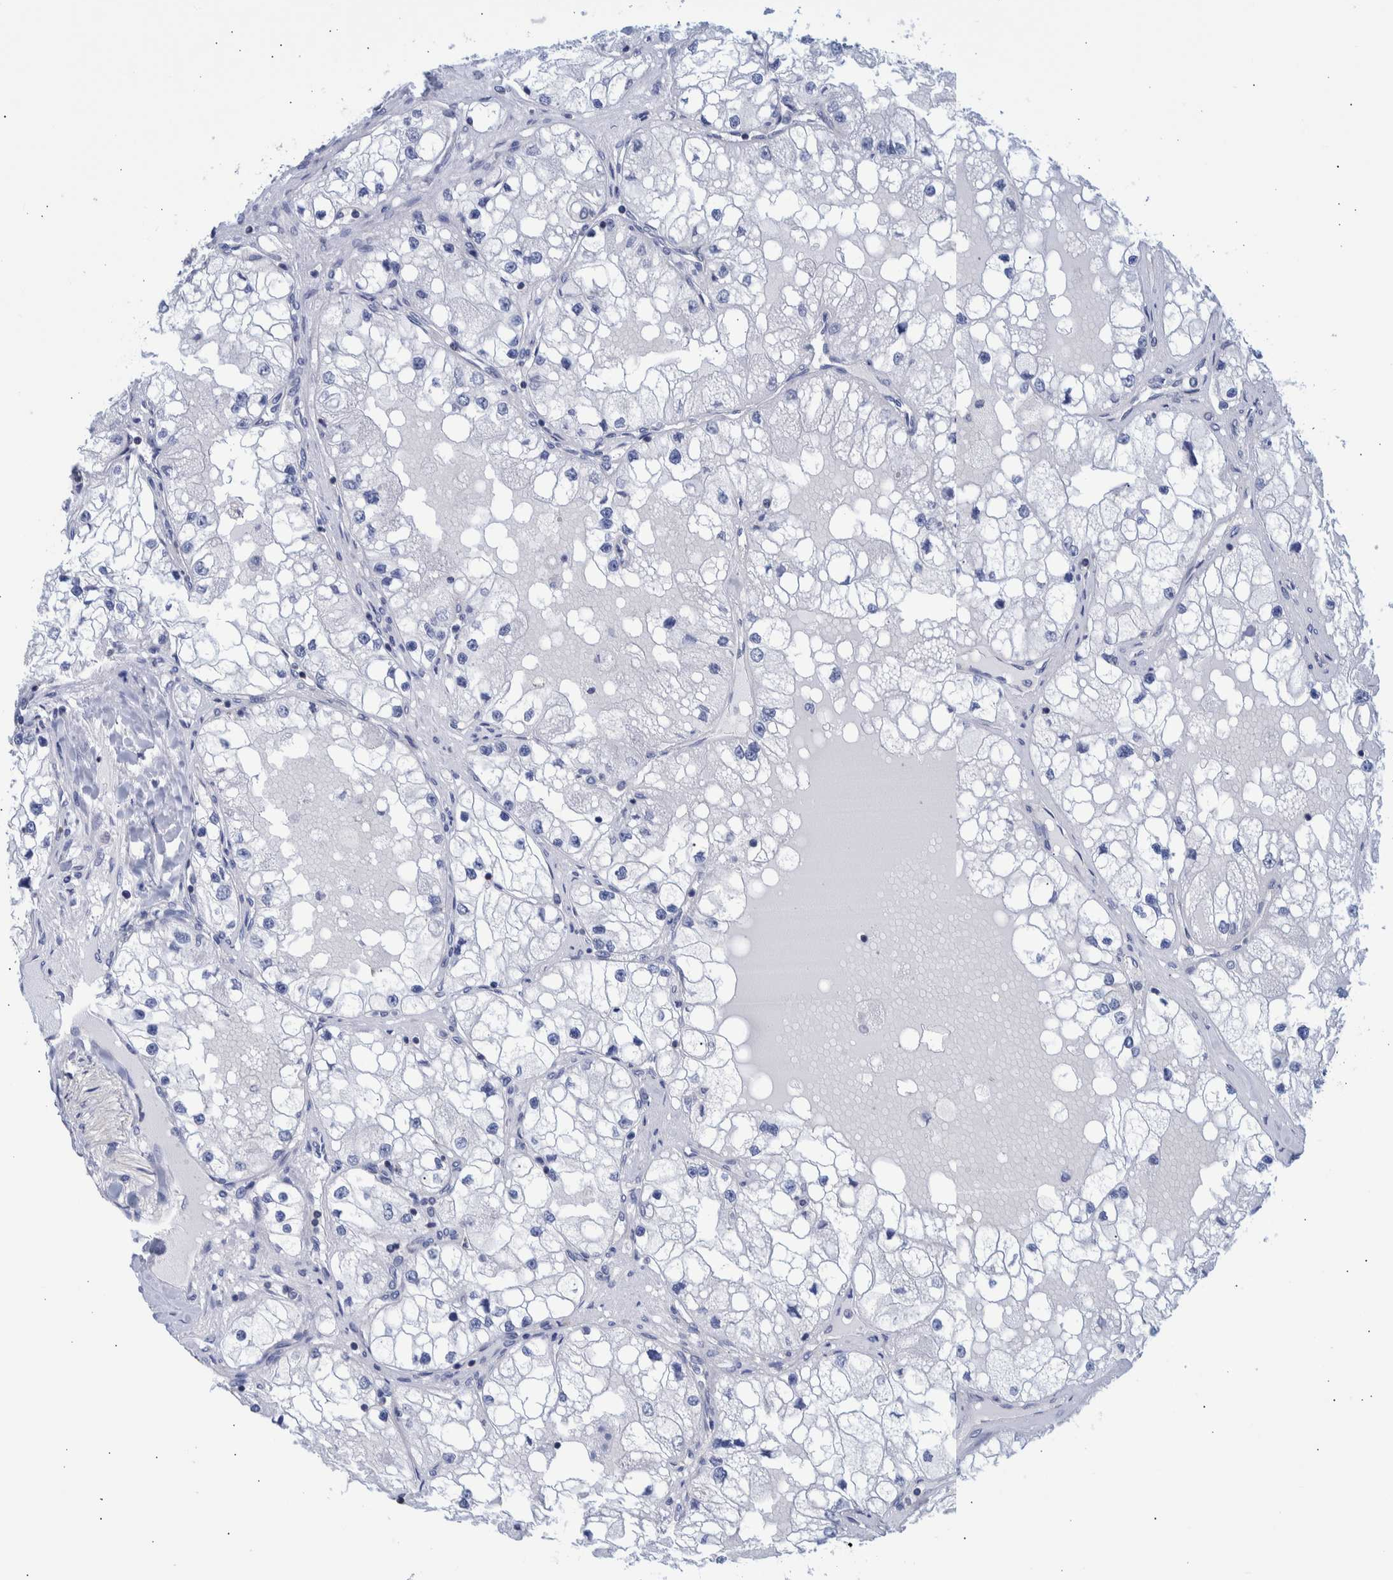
{"staining": {"intensity": "negative", "quantity": "none", "location": "none"}, "tissue": "renal cancer", "cell_type": "Tumor cells", "image_type": "cancer", "snomed": [{"axis": "morphology", "description": "Adenocarcinoma, NOS"}, {"axis": "topography", "description": "Kidney"}], "caption": "DAB immunohistochemical staining of human renal adenocarcinoma reveals no significant staining in tumor cells.", "gene": "PPP3CC", "patient": {"sex": "male", "age": 68}}